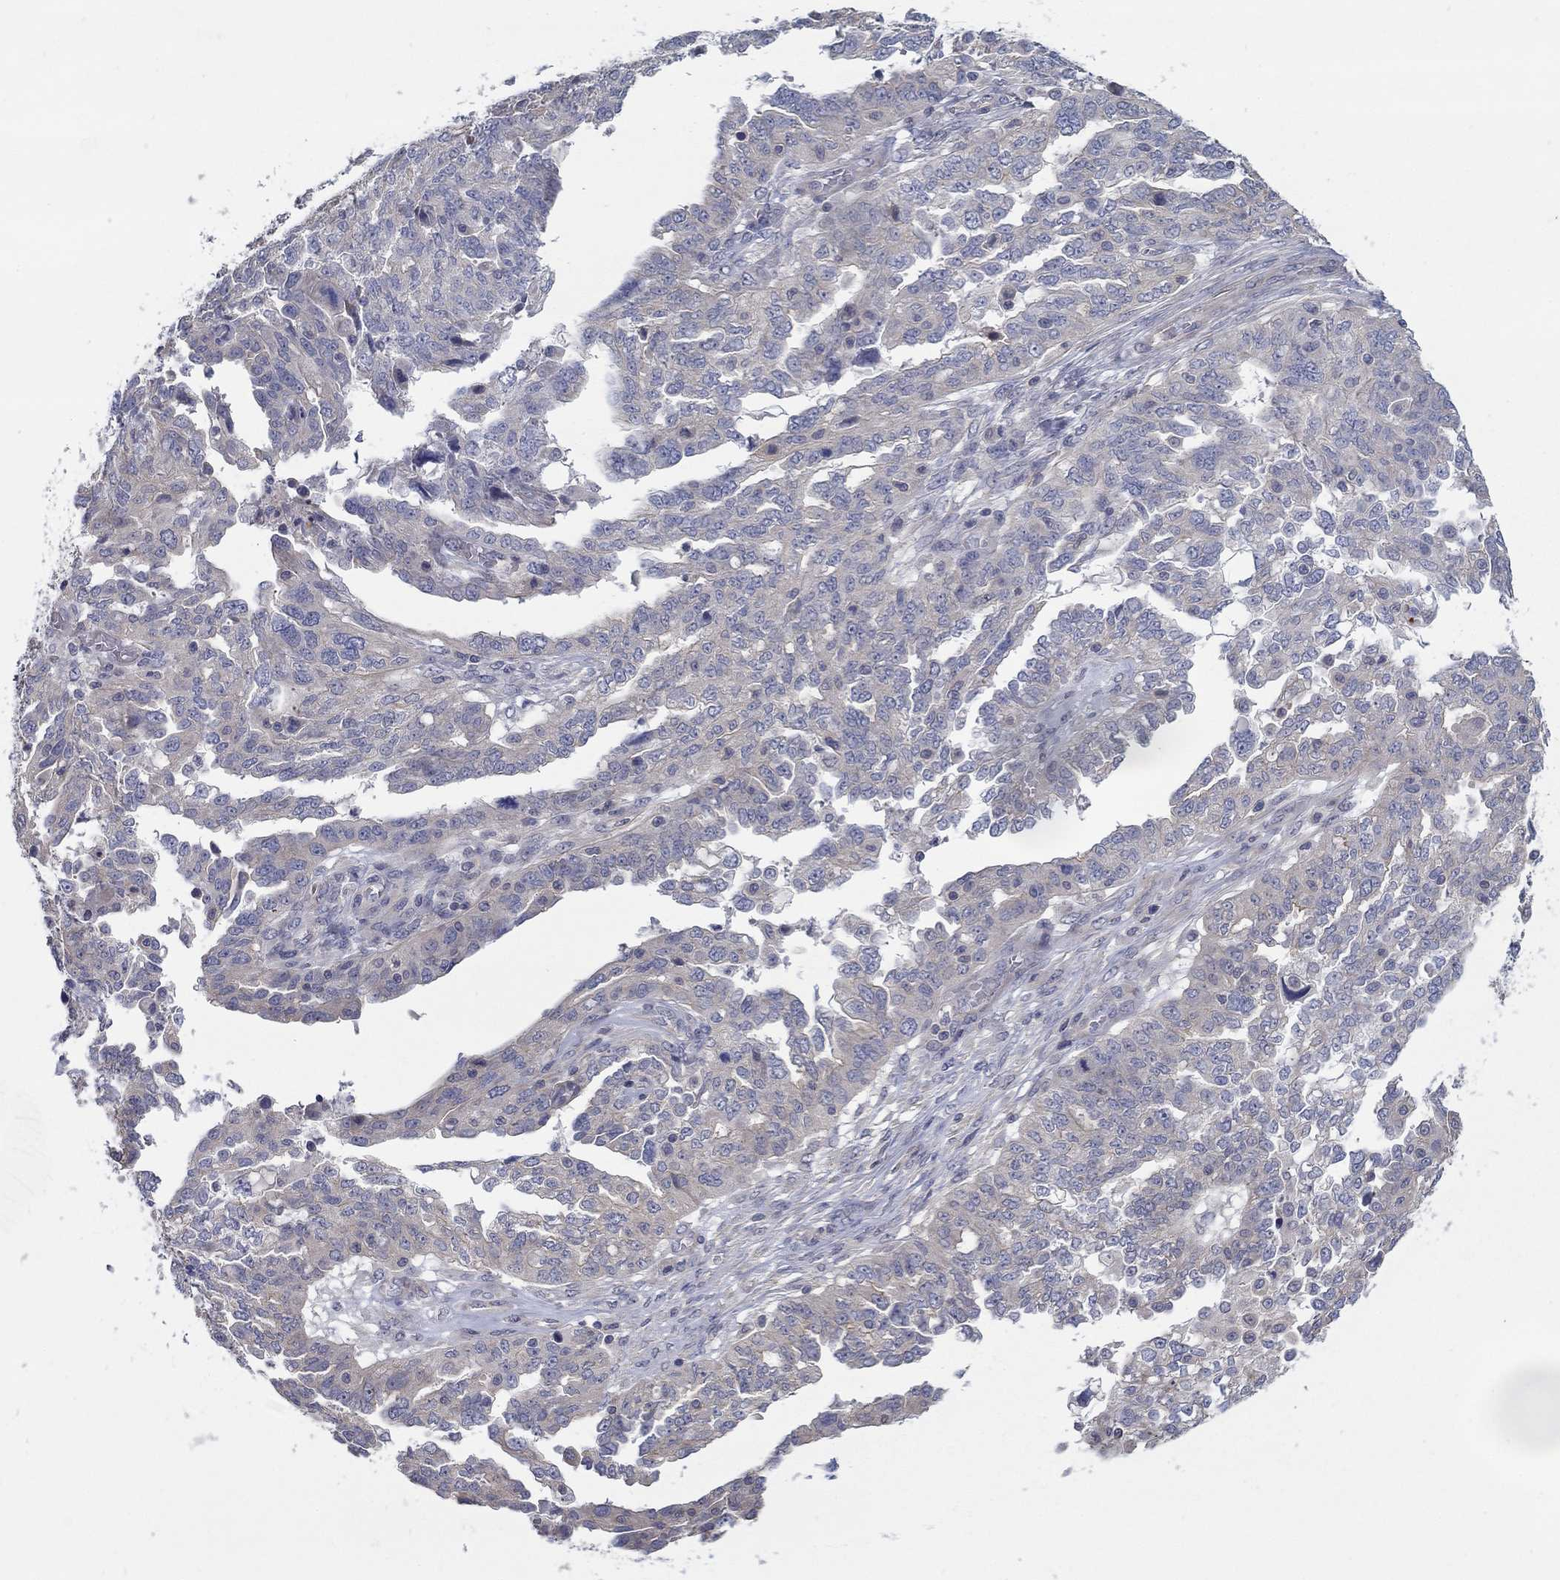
{"staining": {"intensity": "negative", "quantity": "none", "location": "none"}, "tissue": "ovarian cancer", "cell_type": "Tumor cells", "image_type": "cancer", "snomed": [{"axis": "morphology", "description": "Cystadenocarcinoma, serous, NOS"}, {"axis": "topography", "description": "Ovary"}], "caption": "Immunohistochemical staining of human ovarian cancer (serous cystadenocarcinoma) shows no significant staining in tumor cells.", "gene": "GRK7", "patient": {"sex": "female", "age": 67}}